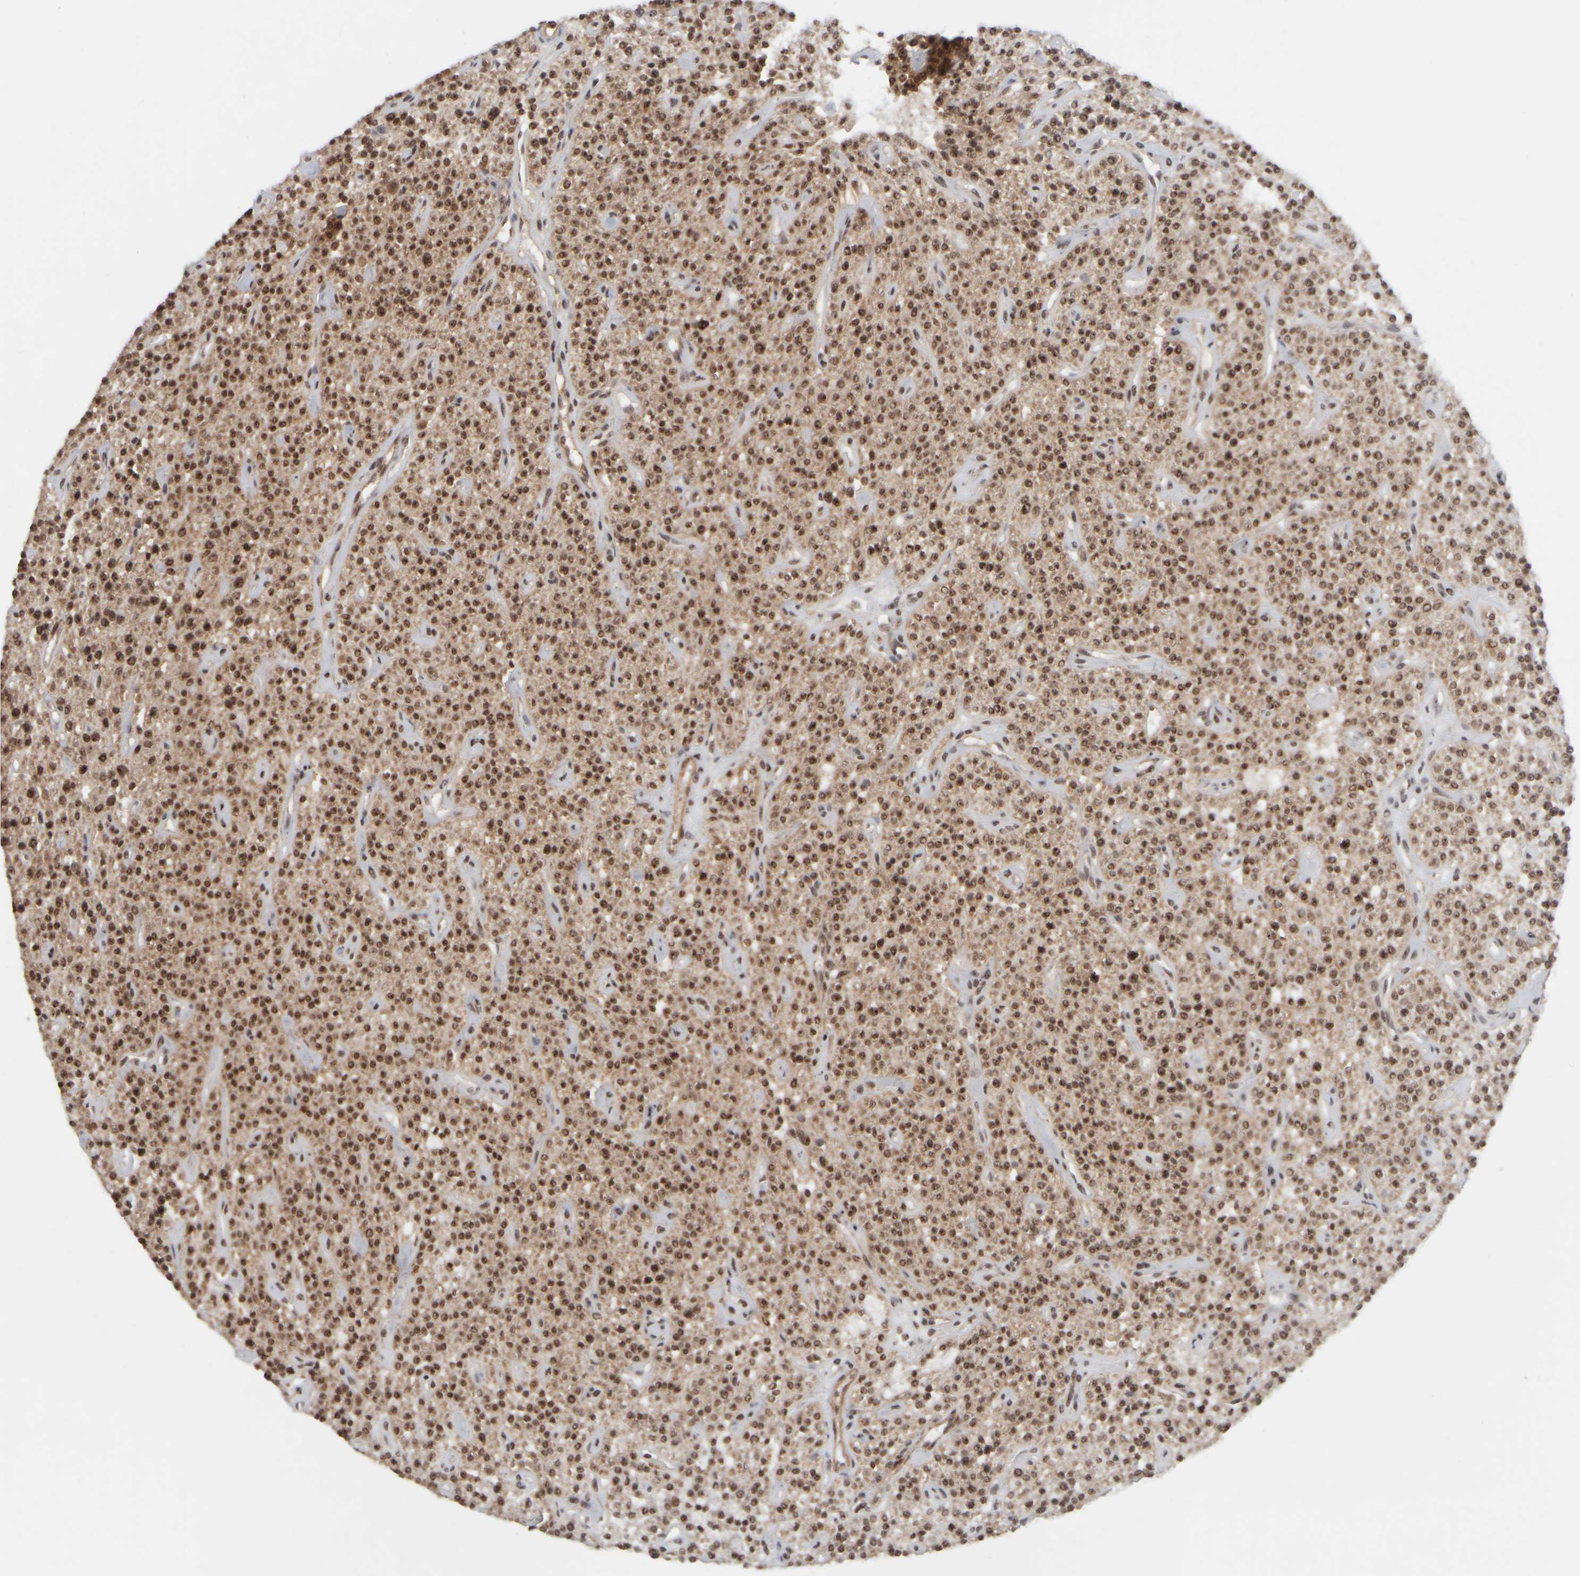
{"staining": {"intensity": "strong", "quantity": ">75%", "location": "cytoplasmic/membranous,nuclear"}, "tissue": "parathyroid gland", "cell_type": "Glandular cells", "image_type": "normal", "snomed": [{"axis": "morphology", "description": "Normal tissue, NOS"}, {"axis": "topography", "description": "Parathyroid gland"}], "caption": "DAB (3,3'-diaminobenzidine) immunohistochemical staining of unremarkable human parathyroid gland exhibits strong cytoplasmic/membranous,nuclear protein positivity in about >75% of glandular cells.", "gene": "SYNRG", "patient": {"sex": "male", "age": 46}}